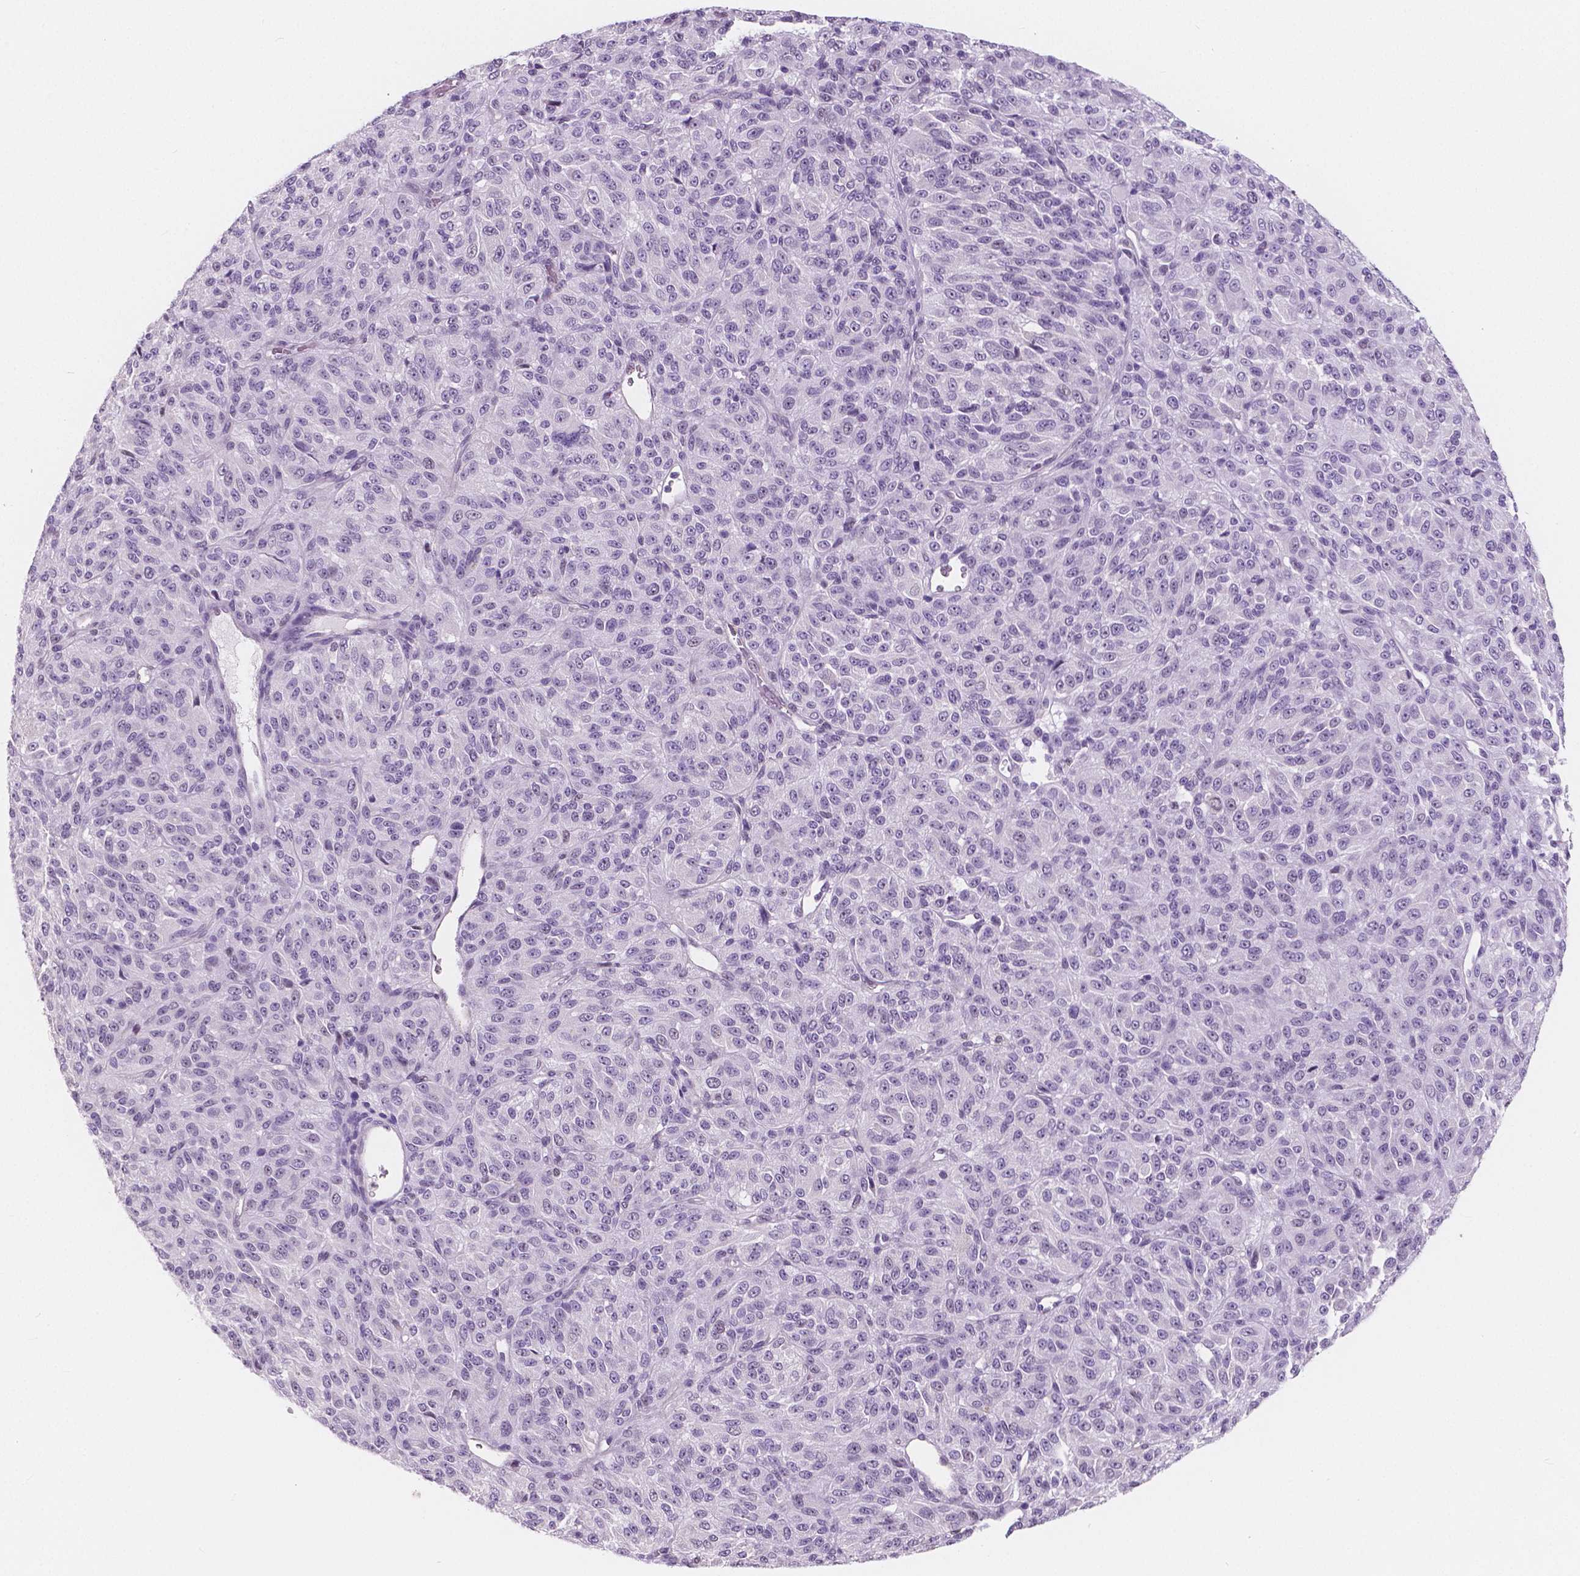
{"staining": {"intensity": "negative", "quantity": "none", "location": "none"}, "tissue": "melanoma", "cell_type": "Tumor cells", "image_type": "cancer", "snomed": [{"axis": "morphology", "description": "Malignant melanoma, Metastatic site"}, {"axis": "topography", "description": "Brain"}], "caption": "High power microscopy histopathology image of an immunohistochemistry (IHC) histopathology image of melanoma, revealing no significant expression in tumor cells.", "gene": "NOLC1", "patient": {"sex": "female", "age": 56}}